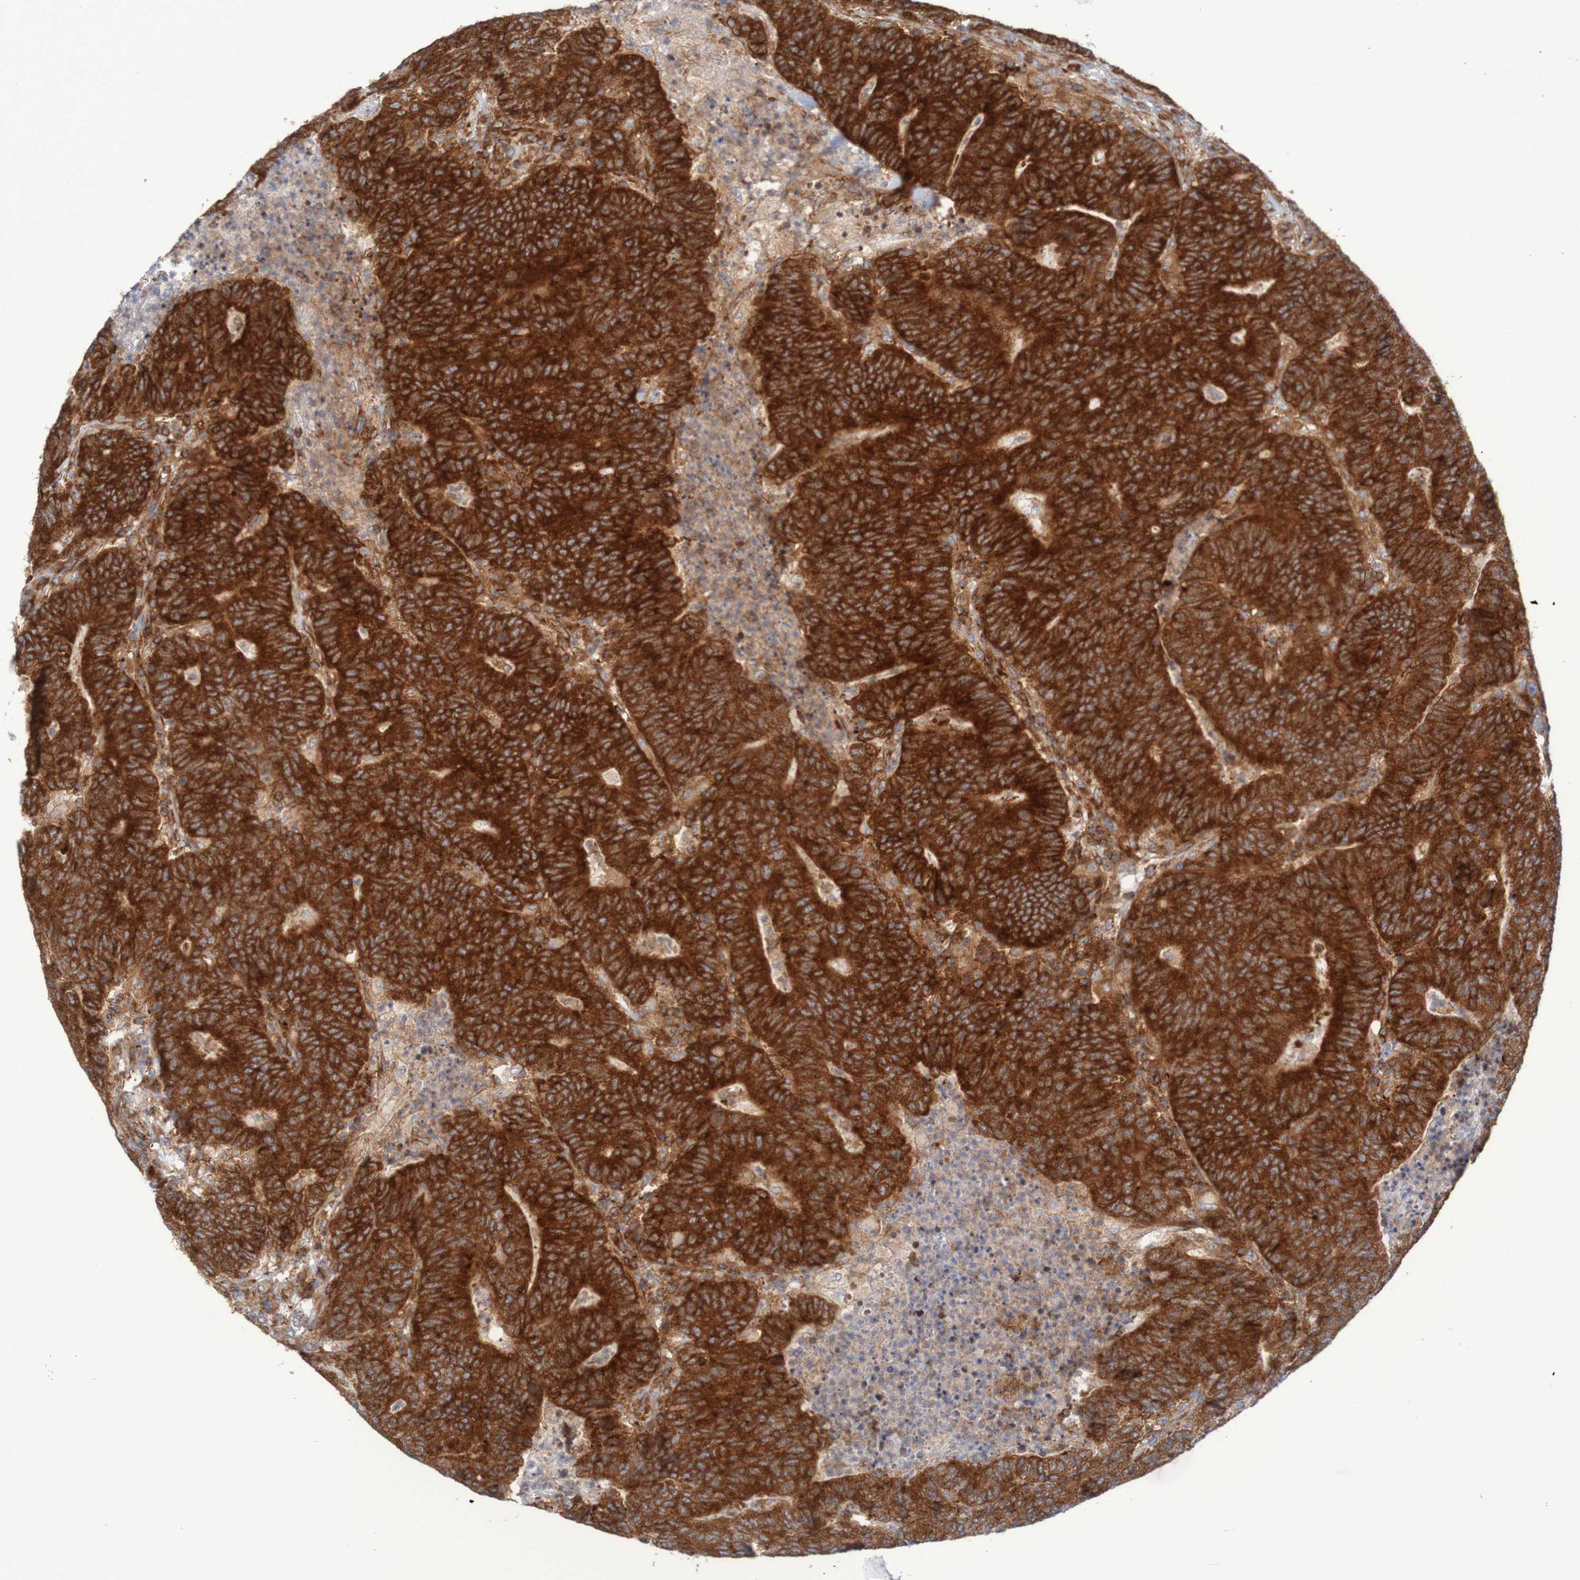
{"staining": {"intensity": "strong", "quantity": ">75%", "location": "cytoplasmic/membranous"}, "tissue": "colorectal cancer", "cell_type": "Tumor cells", "image_type": "cancer", "snomed": [{"axis": "morphology", "description": "Normal tissue, NOS"}, {"axis": "morphology", "description": "Adenocarcinoma, NOS"}, {"axis": "topography", "description": "Colon"}], "caption": "About >75% of tumor cells in human colorectal cancer exhibit strong cytoplasmic/membranous protein staining as visualized by brown immunohistochemical staining.", "gene": "FXR2", "patient": {"sex": "female", "age": 75}}